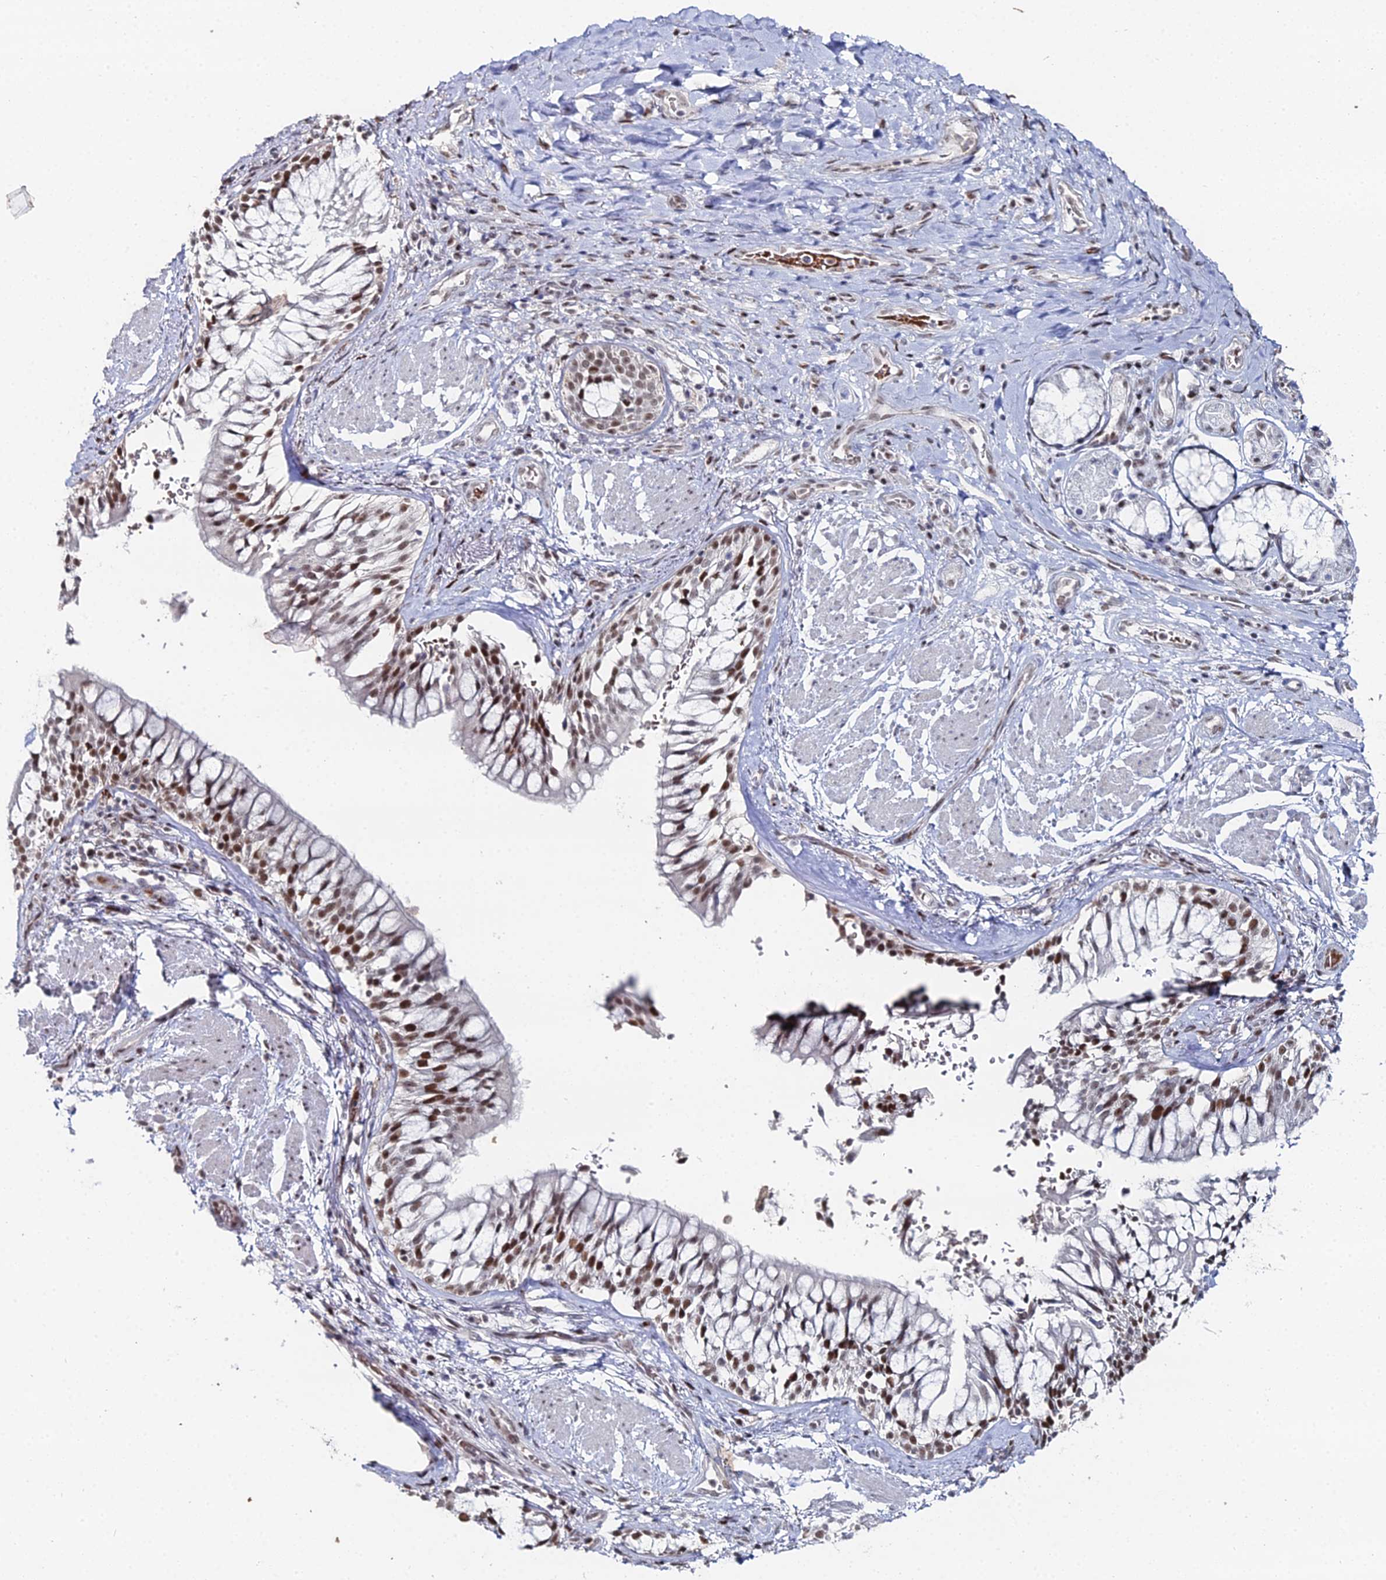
{"staining": {"intensity": "strong", "quantity": ">75%", "location": "nuclear"}, "tissue": "adipose tissue", "cell_type": "Adipocytes", "image_type": "normal", "snomed": [{"axis": "morphology", "description": "Normal tissue, NOS"}, {"axis": "morphology", "description": "Squamous cell carcinoma, NOS"}, {"axis": "topography", "description": "Bronchus"}, {"axis": "topography", "description": "Lung"}], "caption": "The immunohistochemical stain shows strong nuclear staining in adipocytes of benign adipose tissue.", "gene": "GSC2", "patient": {"sex": "male", "age": 64}}